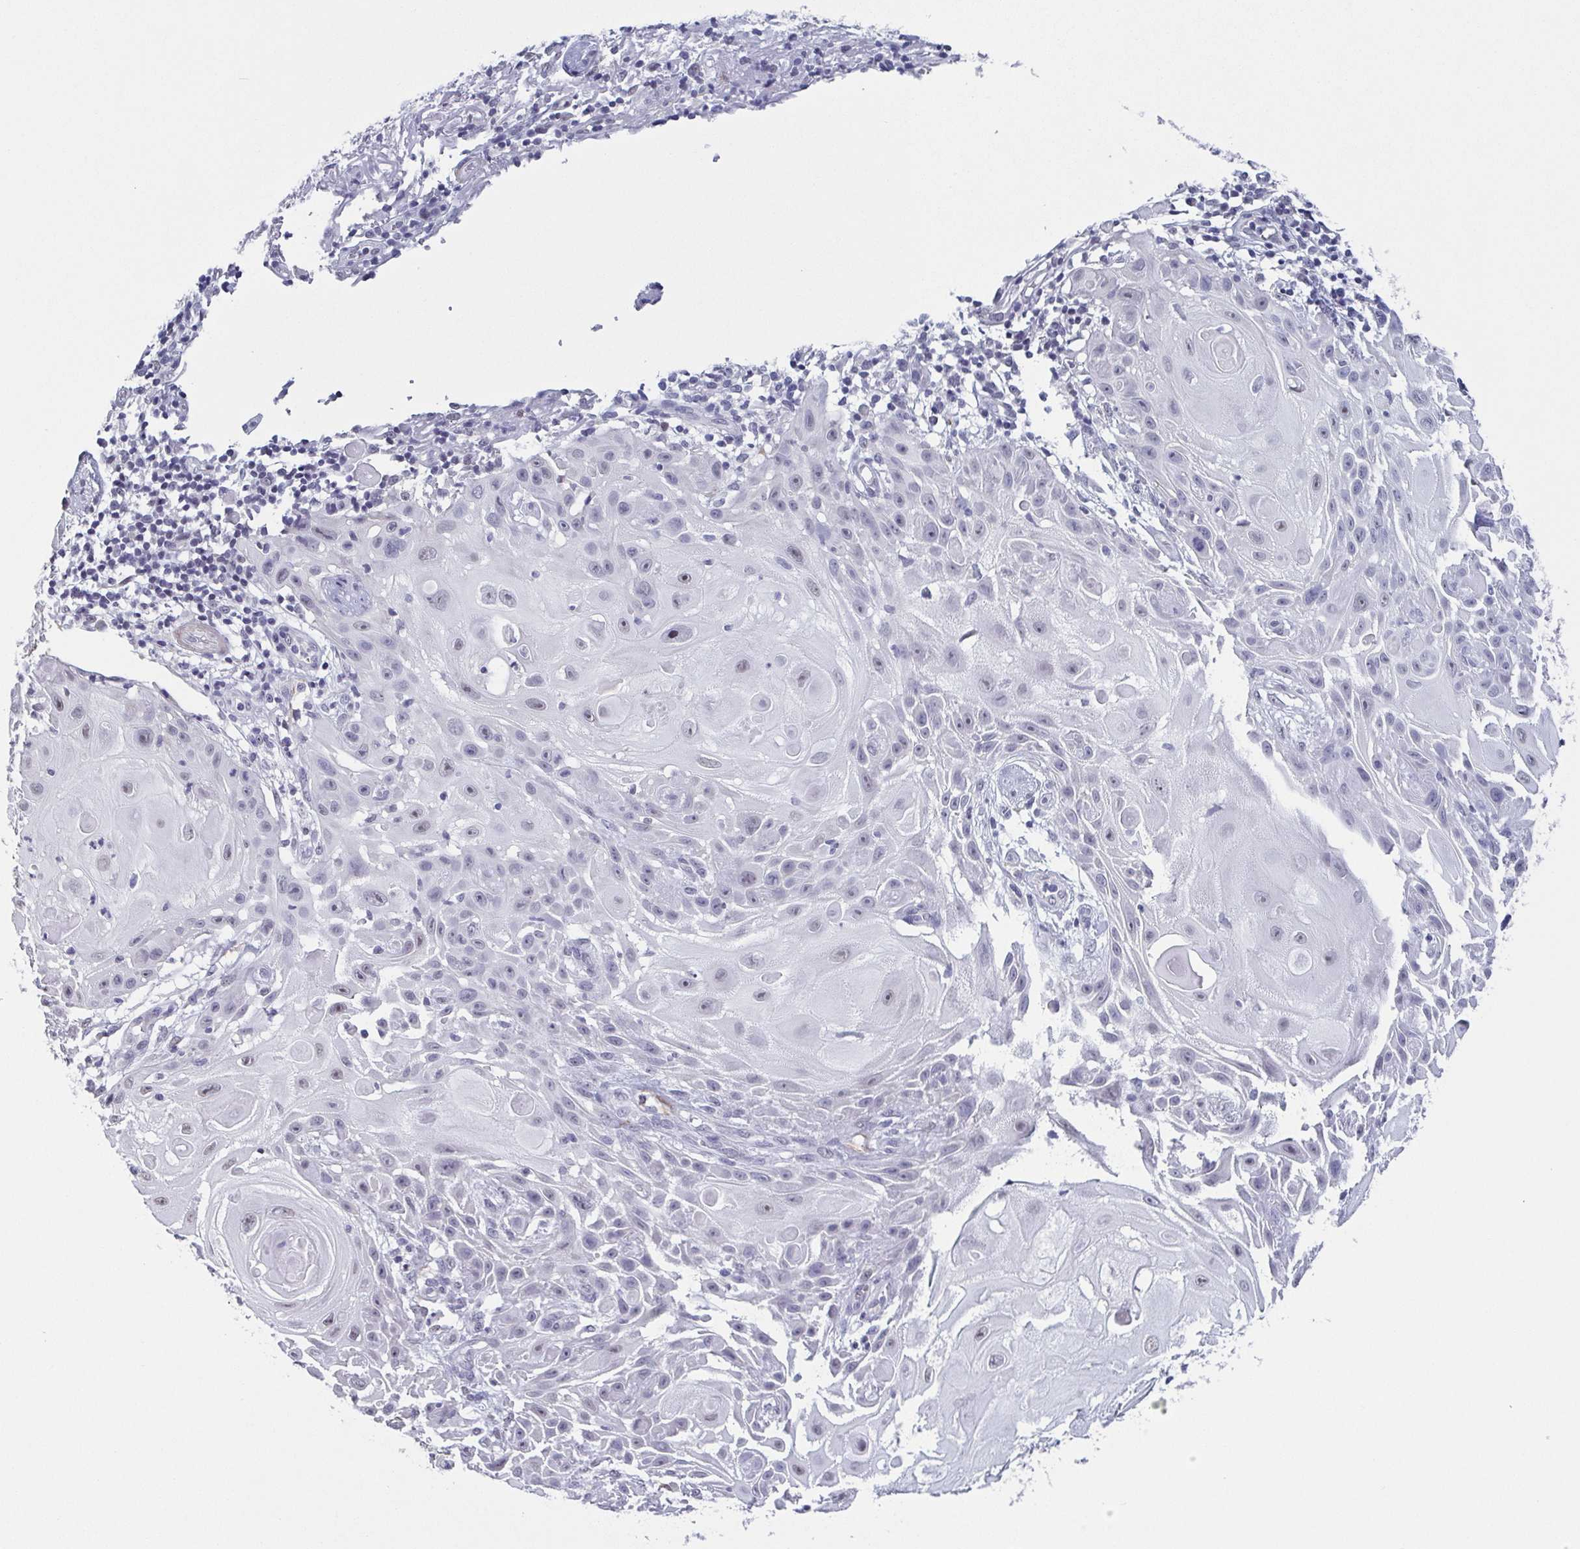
{"staining": {"intensity": "negative", "quantity": "none", "location": "none"}, "tissue": "skin cancer", "cell_type": "Tumor cells", "image_type": "cancer", "snomed": [{"axis": "morphology", "description": "Squamous cell carcinoma, NOS"}, {"axis": "topography", "description": "Skin"}], "caption": "A histopathology image of human squamous cell carcinoma (skin) is negative for staining in tumor cells.", "gene": "TMEM92", "patient": {"sex": "female", "age": 91}}